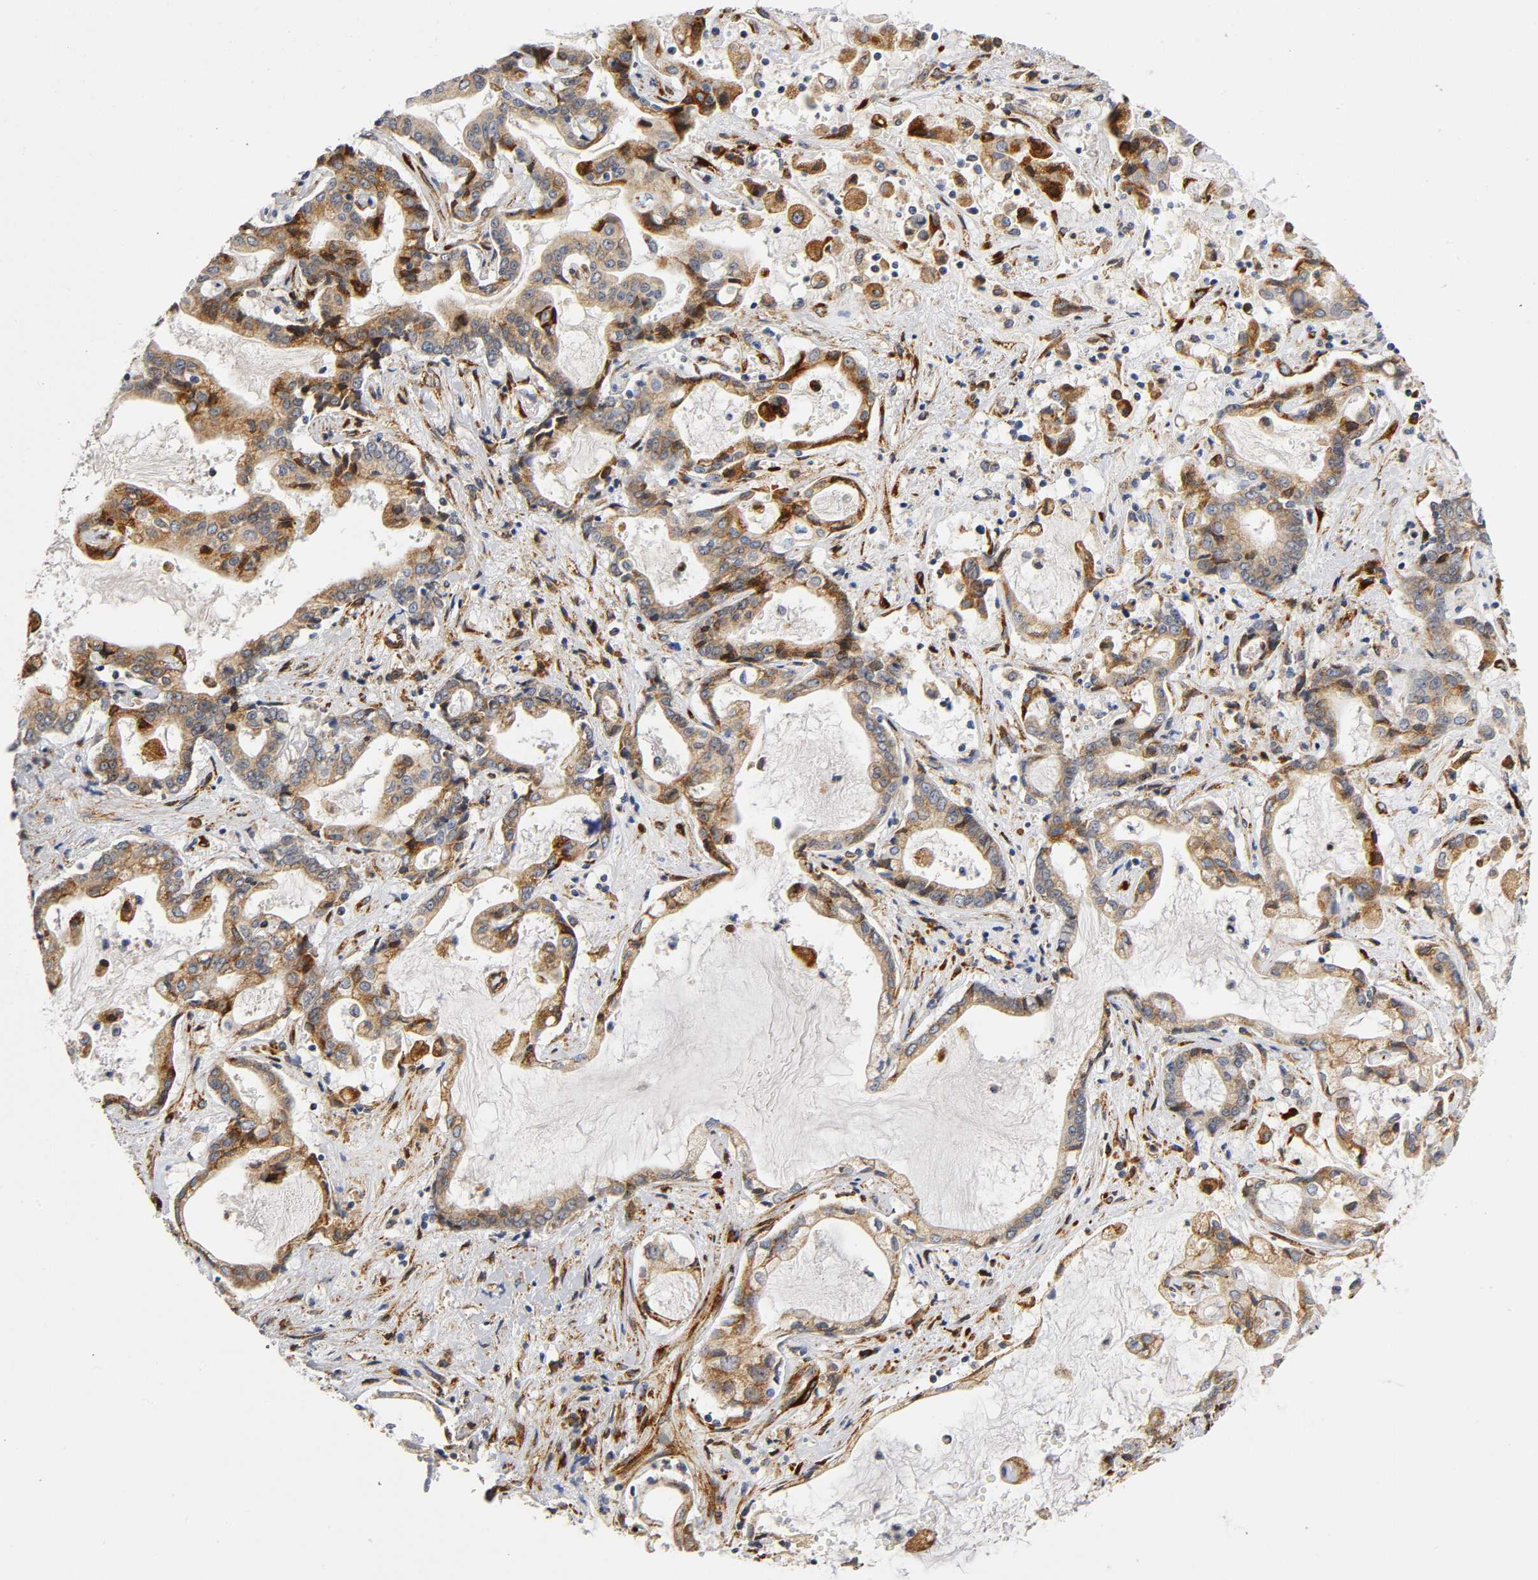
{"staining": {"intensity": "moderate", "quantity": ">75%", "location": "cytoplasmic/membranous"}, "tissue": "liver cancer", "cell_type": "Tumor cells", "image_type": "cancer", "snomed": [{"axis": "morphology", "description": "Cholangiocarcinoma"}, {"axis": "topography", "description": "Liver"}], "caption": "Human cholangiocarcinoma (liver) stained with a brown dye reveals moderate cytoplasmic/membranous positive positivity in about >75% of tumor cells.", "gene": "SOS2", "patient": {"sex": "male", "age": 57}}